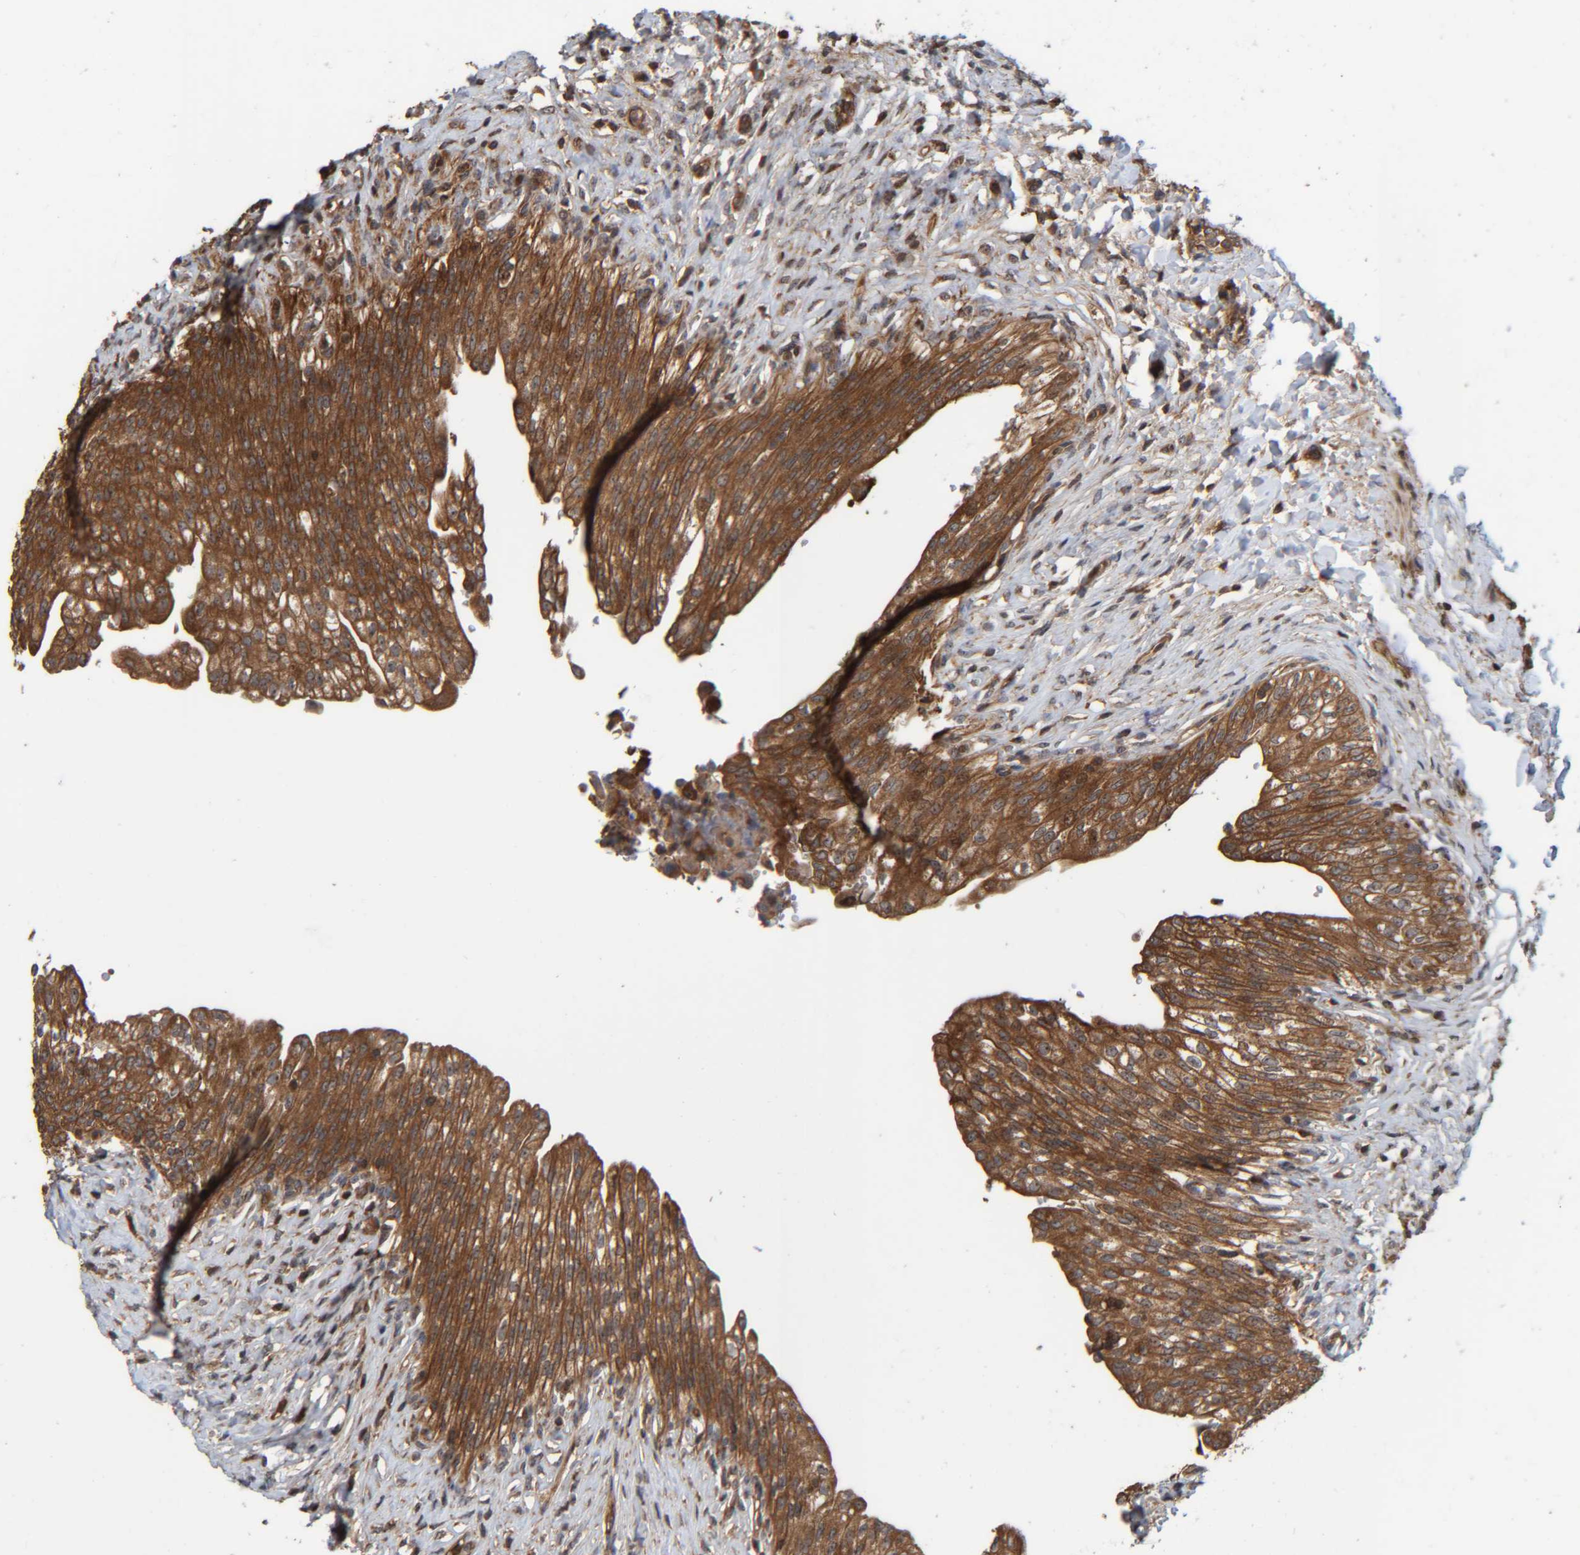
{"staining": {"intensity": "strong", "quantity": ">75%", "location": "cytoplasmic/membranous"}, "tissue": "urinary bladder", "cell_type": "Urothelial cells", "image_type": "normal", "snomed": [{"axis": "morphology", "description": "Urothelial carcinoma, High grade"}, {"axis": "topography", "description": "Urinary bladder"}], "caption": "Strong cytoplasmic/membranous protein positivity is seen in approximately >75% of urothelial cells in urinary bladder. (brown staining indicates protein expression, while blue staining denotes nuclei).", "gene": "CCDC57", "patient": {"sex": "male", "age": 46}}